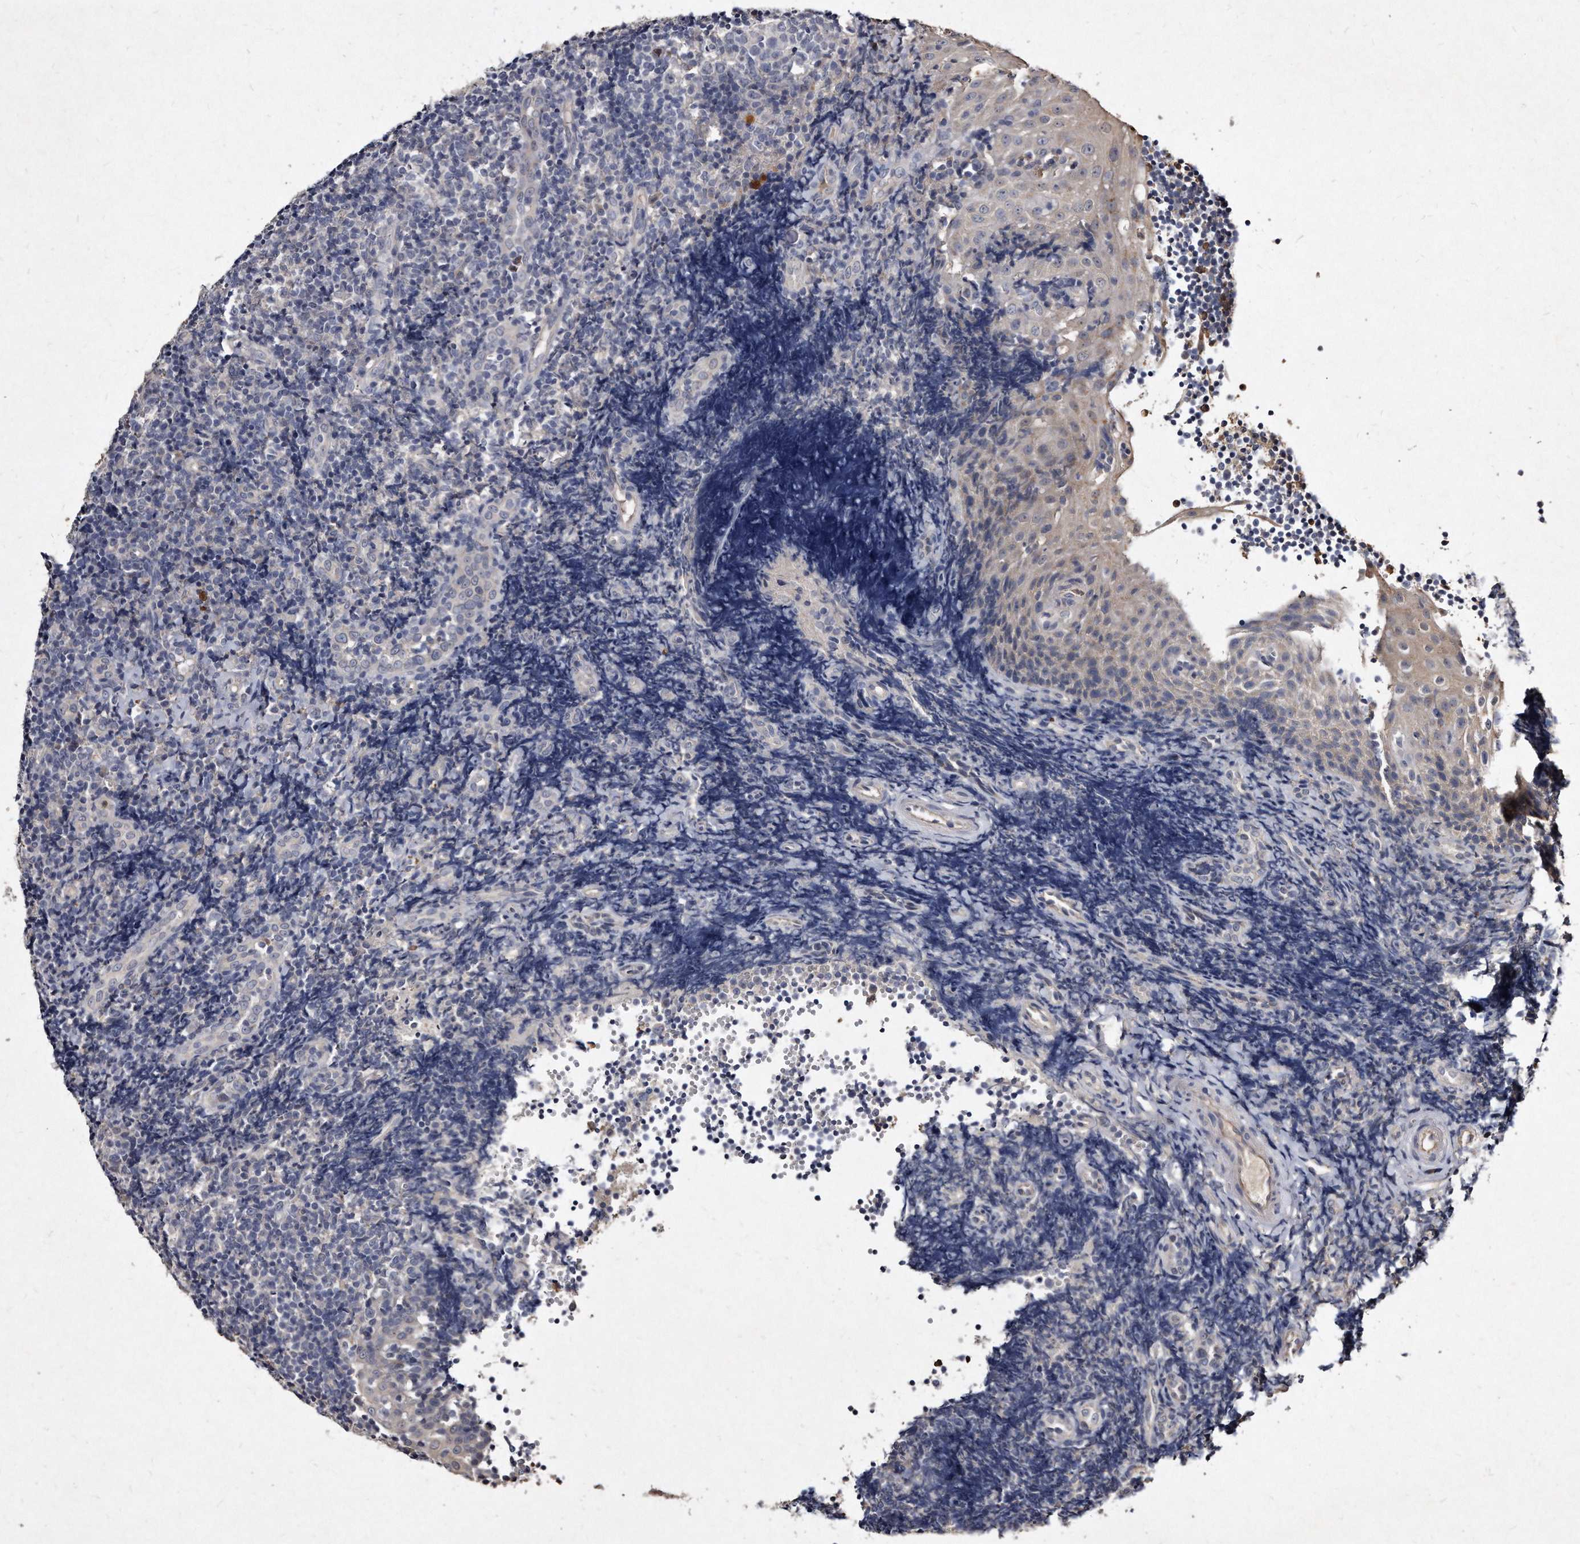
{"staining": {"intensity": "negative", "quantity": "none", "location": "none"}, "tissue": "tonsil", "cell_type": "Germinal center cells", "image_type": "normal", "snomed": [{"axis": "morphology", "description": "Normal tissue, NOS"}, {"axis": "topography", "description": "Tonsil"}], "caption": "Histopathology image shows no significant protein staining in germinal center cells of unremarkable tonsil.", "gene": "KLHDC3", "patient": {"sex": "female", "age": 40}}